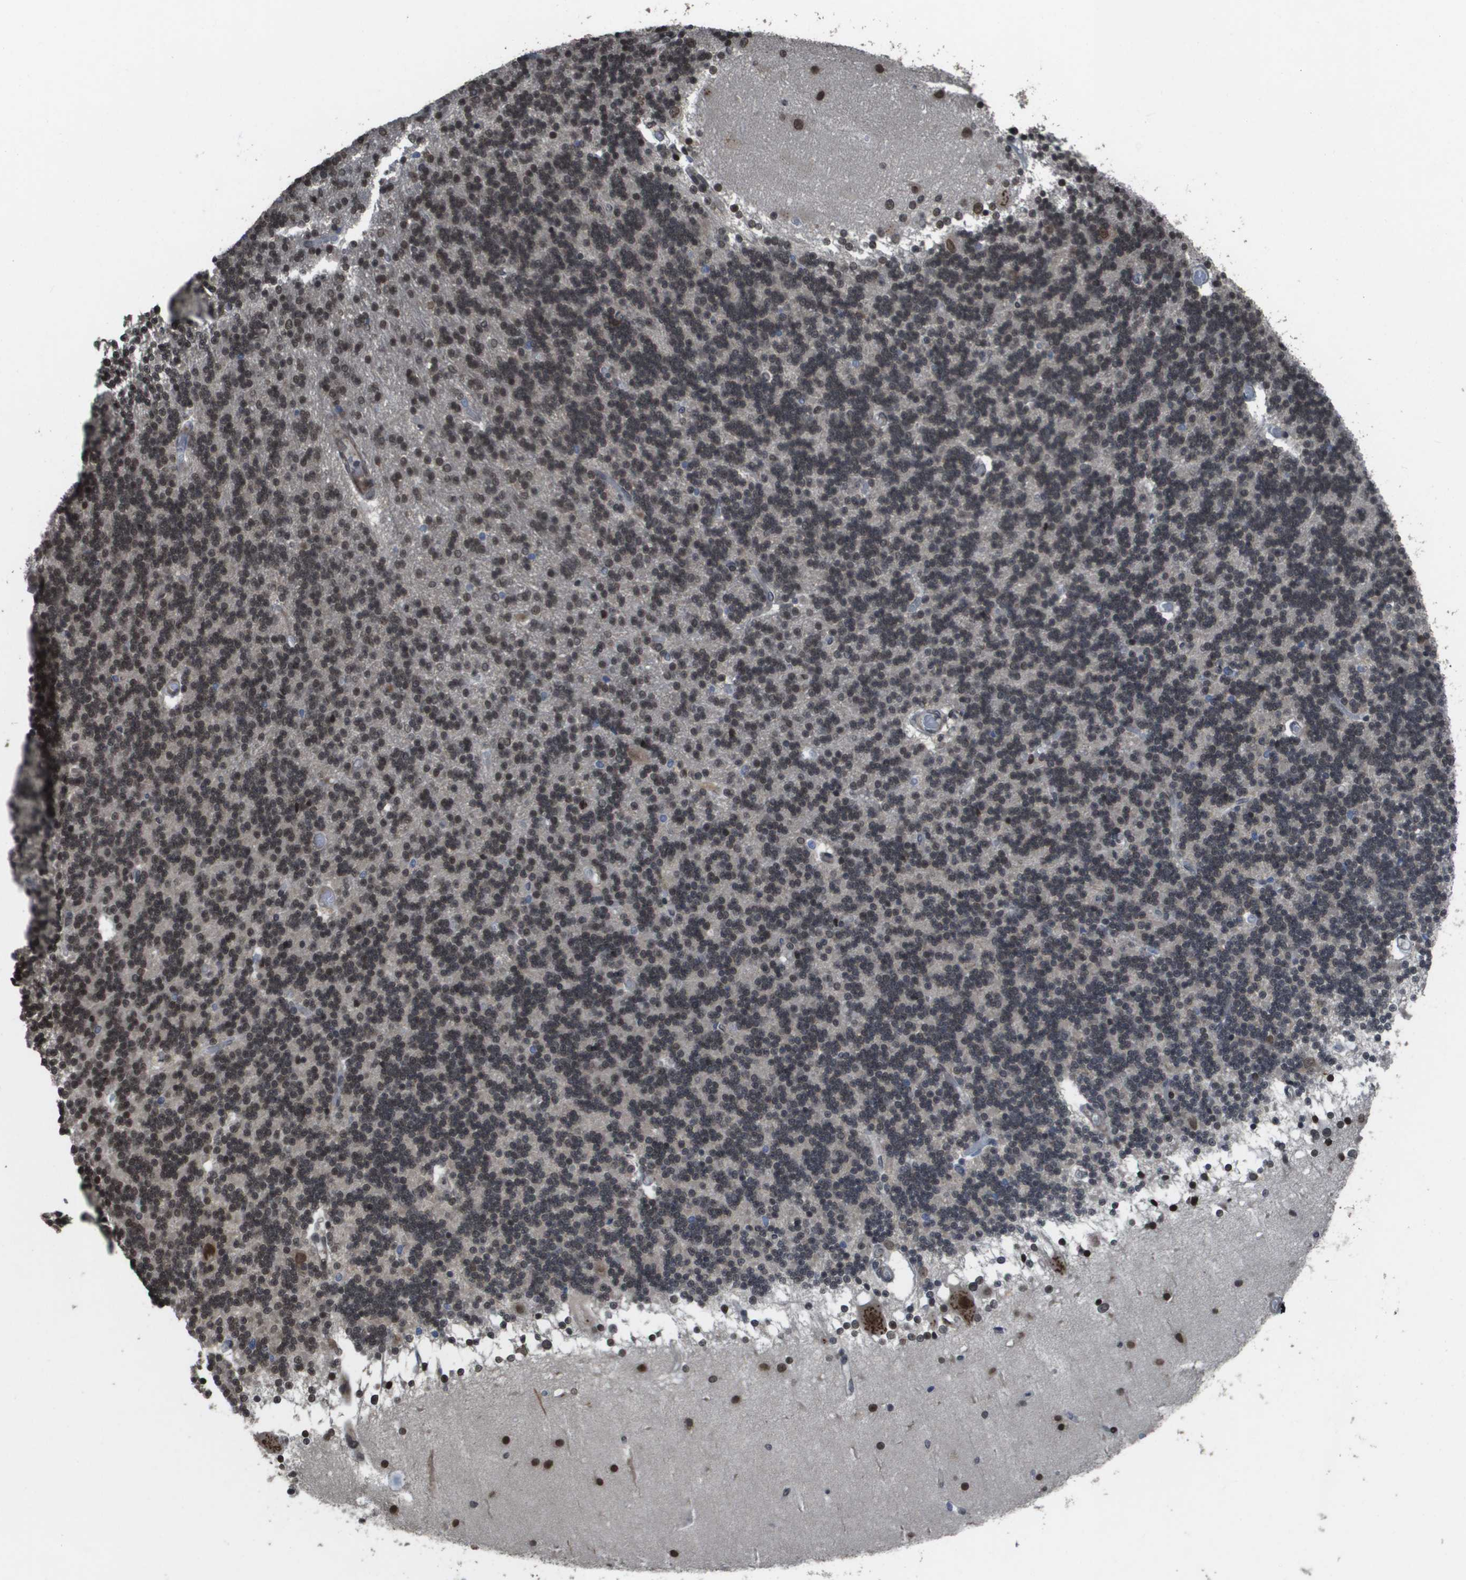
{"staining": {"intensity": "moderate", "quantity": "25%-75%", "location": "nuclear"}, "tissue": "cerebellum", "cell_type": "Cells in granular layer", "image_type": "normal", "snomed": [{"axis": "morphology", "description": "Normal tissue, NOS"}, {"axis": "topography", "description": "Cerebellum"}], "caption": "Immunohistochemistry (DAB (3,3'-diaminobenzidine)) staining of normal cerebellum shows moderate nuclear protein expression in approximately 25%-75% of cells in granular layer.", "gene": "KAT5", "patient": {"sex": "female", "age": 54}}